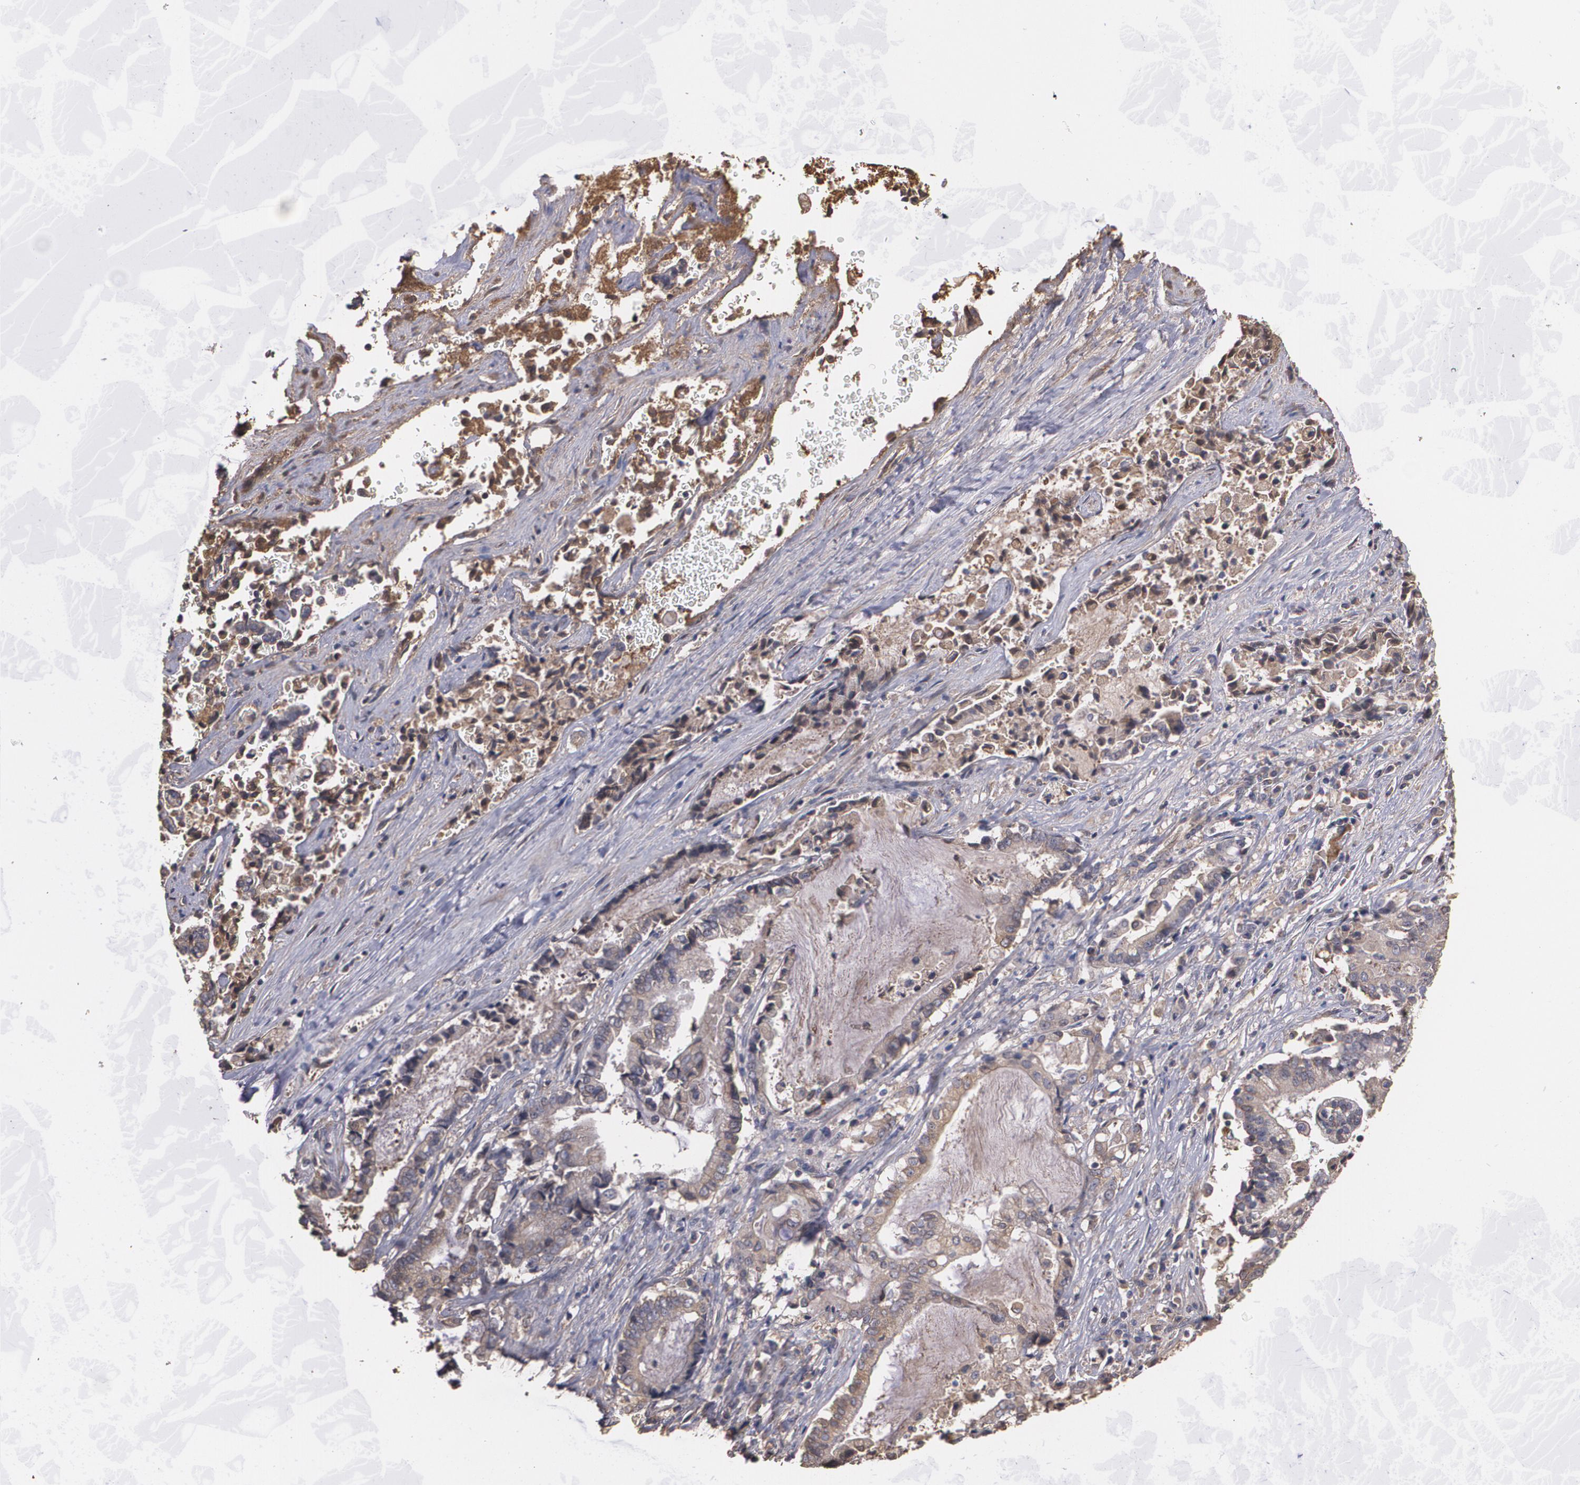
{"staining": {"intensity": "weak", "quantity": ">75%", "location": "cytoplasmic/membranous"}, "tissue": "liver cancer", "cell_type": "Tumor cells", "image_type": "cancer", "snomed": [{"axis": "morphology", "description": "Cholangiocarcinoma"}, {"axis": "topography", "description": "Liver"}], "caption": "This micrograph reveals IHC staining of human cholangiocarcinoma (liver), with low weak cytoplasmic/membranous expression in approximately >75% of tumor cells.", "gene": "PON1", "patient": {"sex": "male", "age": 57}}